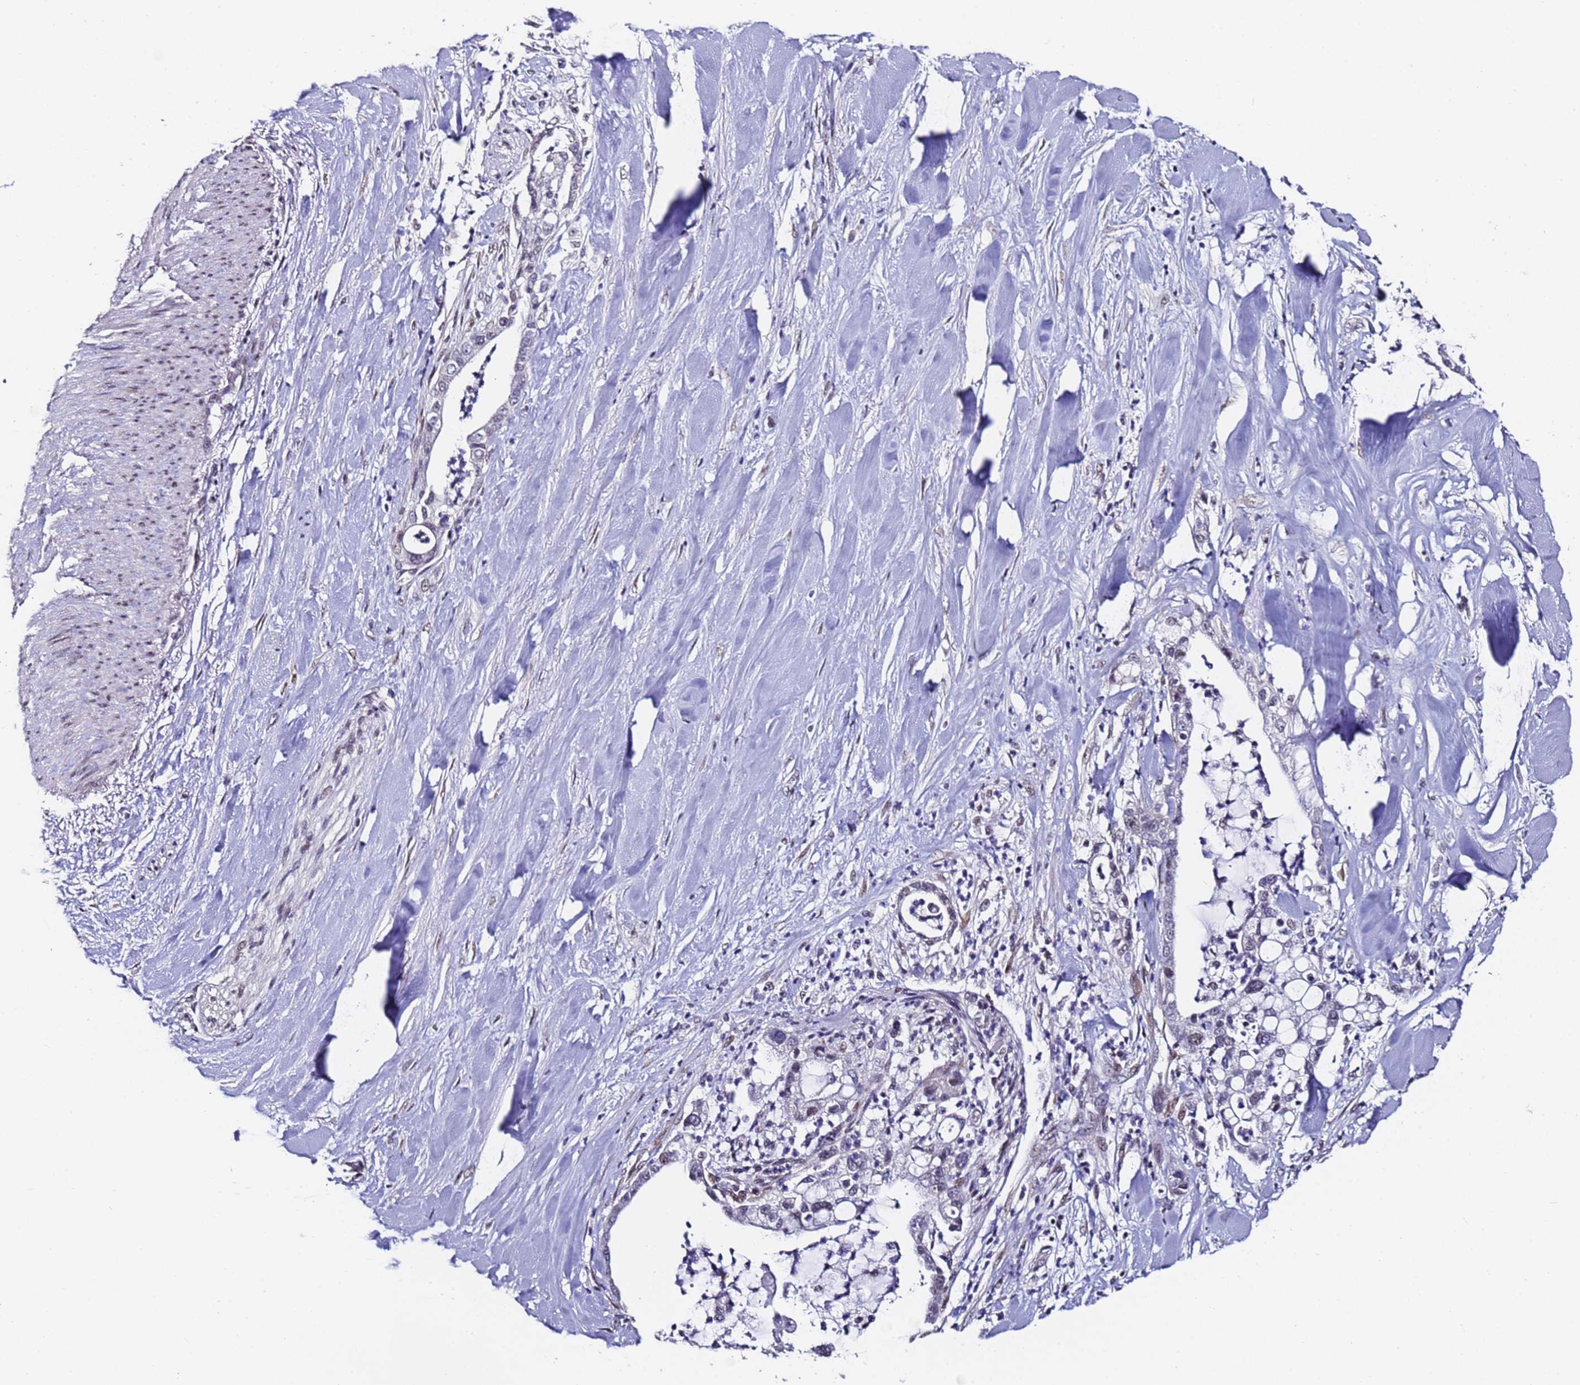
{"staining": {"intensity": "negative", "quantity": "none", "location": "none"}, "tissue": "liver cancer", "cell_type": "Tumor cells", "image_type": "cancer", "snomed": [{"axis": "morphology", "description": "Cholangiocarcinoma"}, {"axis": "topography", "description": "Liver"}], "caption": "The immunohistochemistry (IHC) photomicrograph has no significant expression in tumor cells of liver cancer (cholangiocarcinoma) tissue. (Brightfield microscopy of DAB IHC at high magnification).", "gene": "FNBP4", "patient": {"sex": "female", "age": 54}}